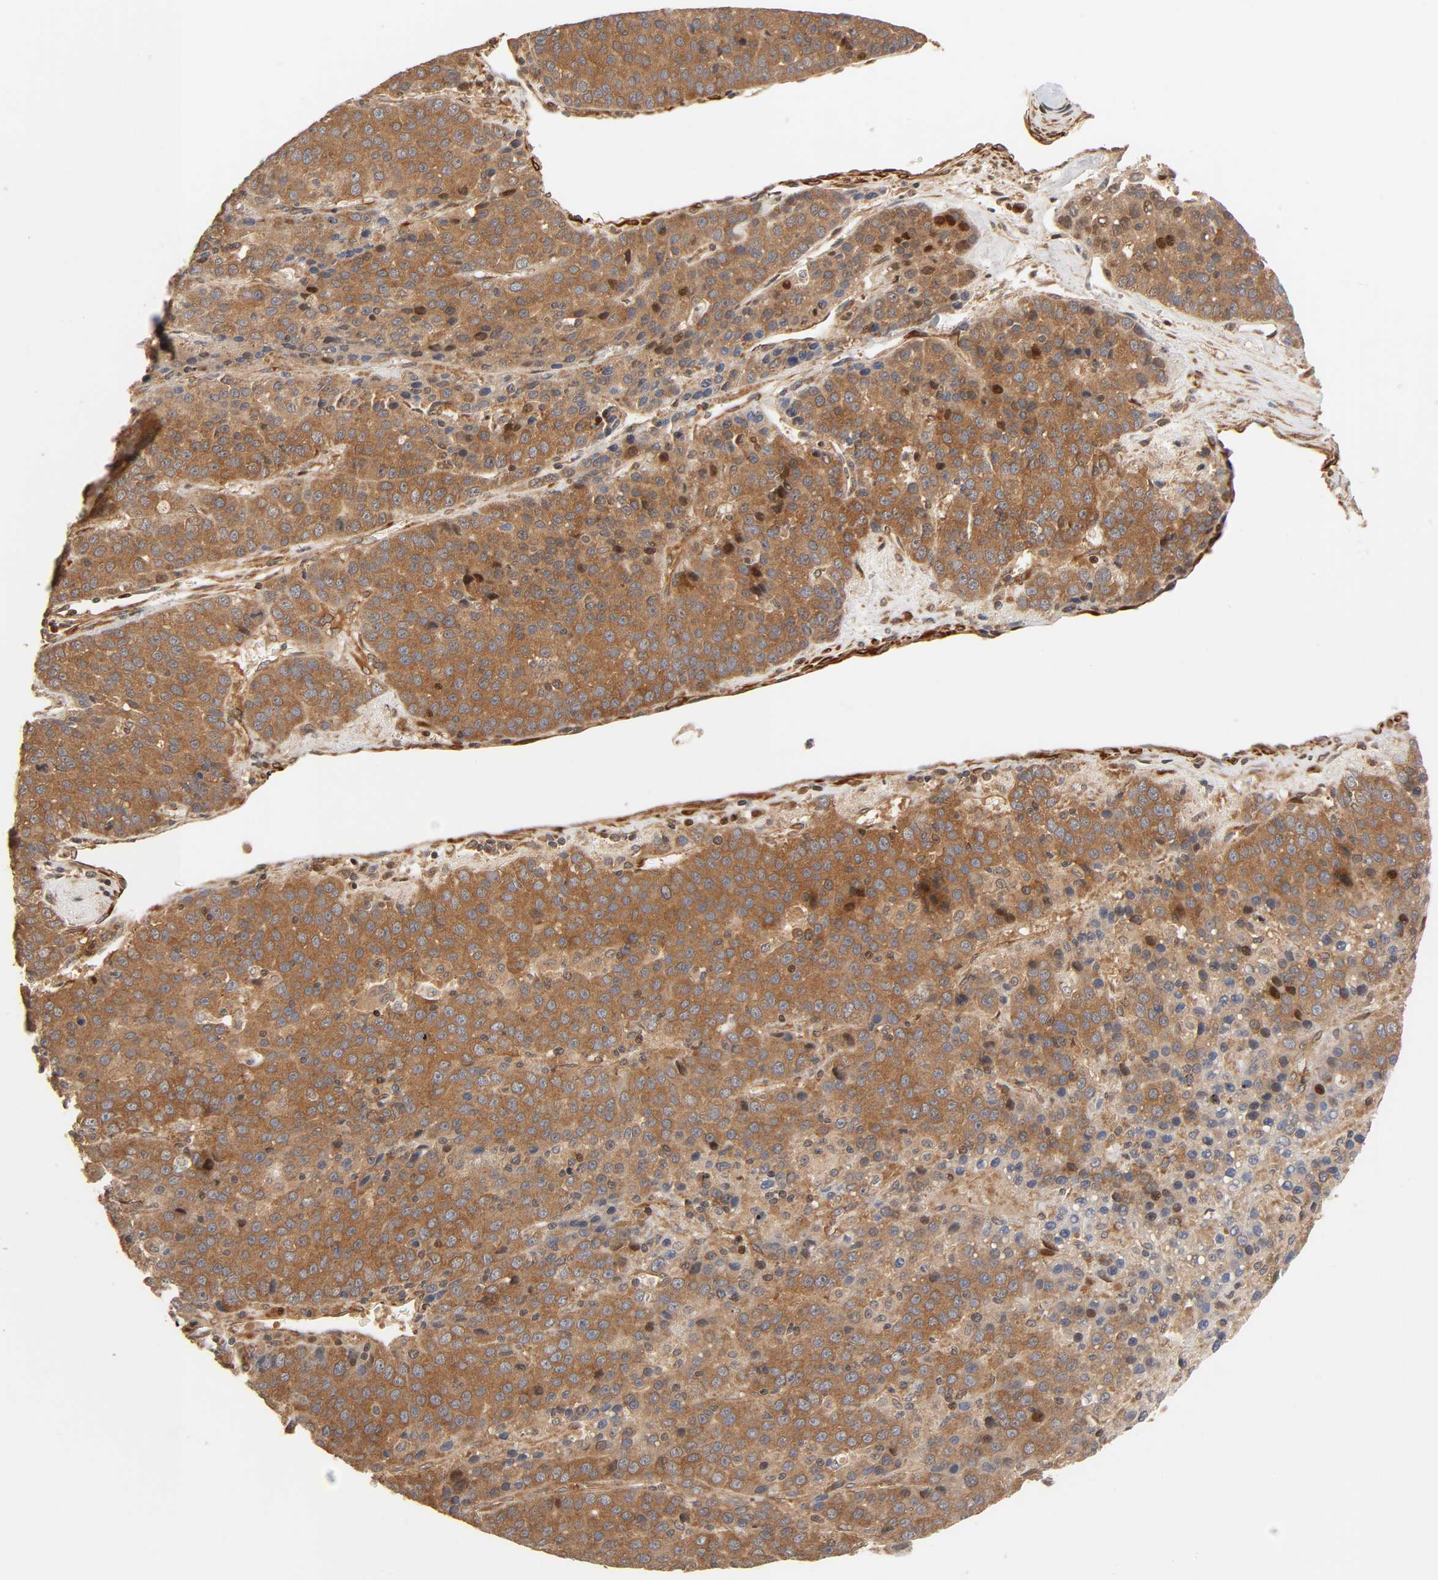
{"staining": {"intensity": "moderate", "quantity": ">75%", "location": "cytoplasmic/membranous"}, "tissue": "liver cancer", "cell_type": "Tumor cells", "image_type": "cancer", "snomed": [{"axis": "morphology", "description": "Carcinoma, Hepatocellular, NOS"}, {"axis": "topography", "description": "Liver"}], "caption": "Approximately >75% of tumor cells in human liver cancer (hepatocellular carcinoma) reveal moderate cytoplasmic/membranous protein expression as visualized by brown immunohistochemical staining.", "gene": "NEMF", "patient": {"sex": "female", "age": 53}}